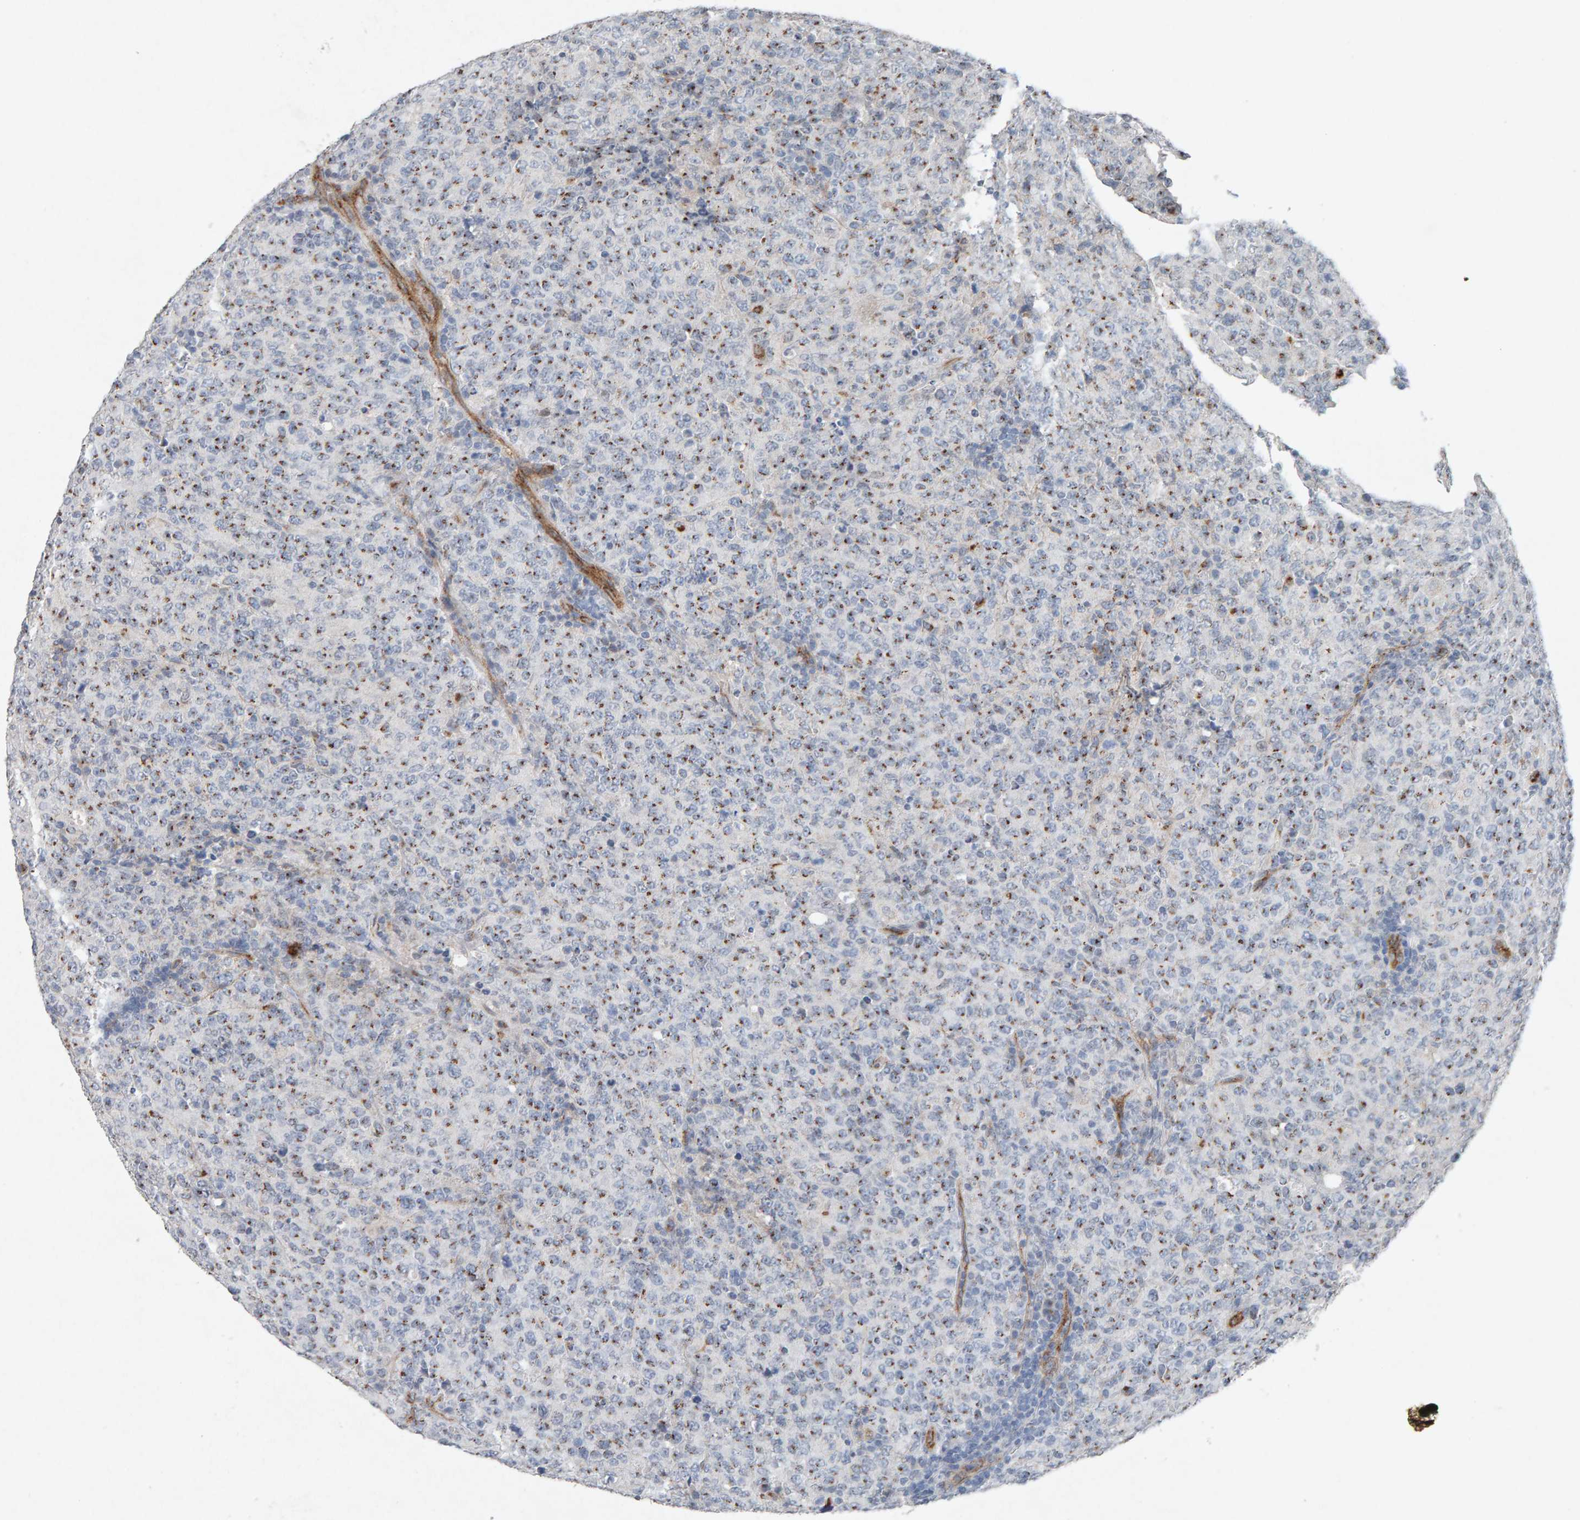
{"staining": {"intensity": "moderate", "quantity": ">75%", "location": "cytoplasmic/membranous"}, "tissue": "lymphoma", "cell_type": "Tumor cells", "image_type": "cancer", "snomed": [{"axis": "morphology", "description": "Malignant lymphoma, non-Hodgkin's type, High grade"}, {"axis": "topography", "description": "Tonsil"}], "caption": "Malignant lymphoma, non-Hodgkin's type (high-grade) was stained to show a protein in brown. There is medium levels of moderate cytoplasmic/membranous staining in approximately >75% of tumor cells.", "gene": "PTPRM", "patient": {"sex": "female", "age": 36}}